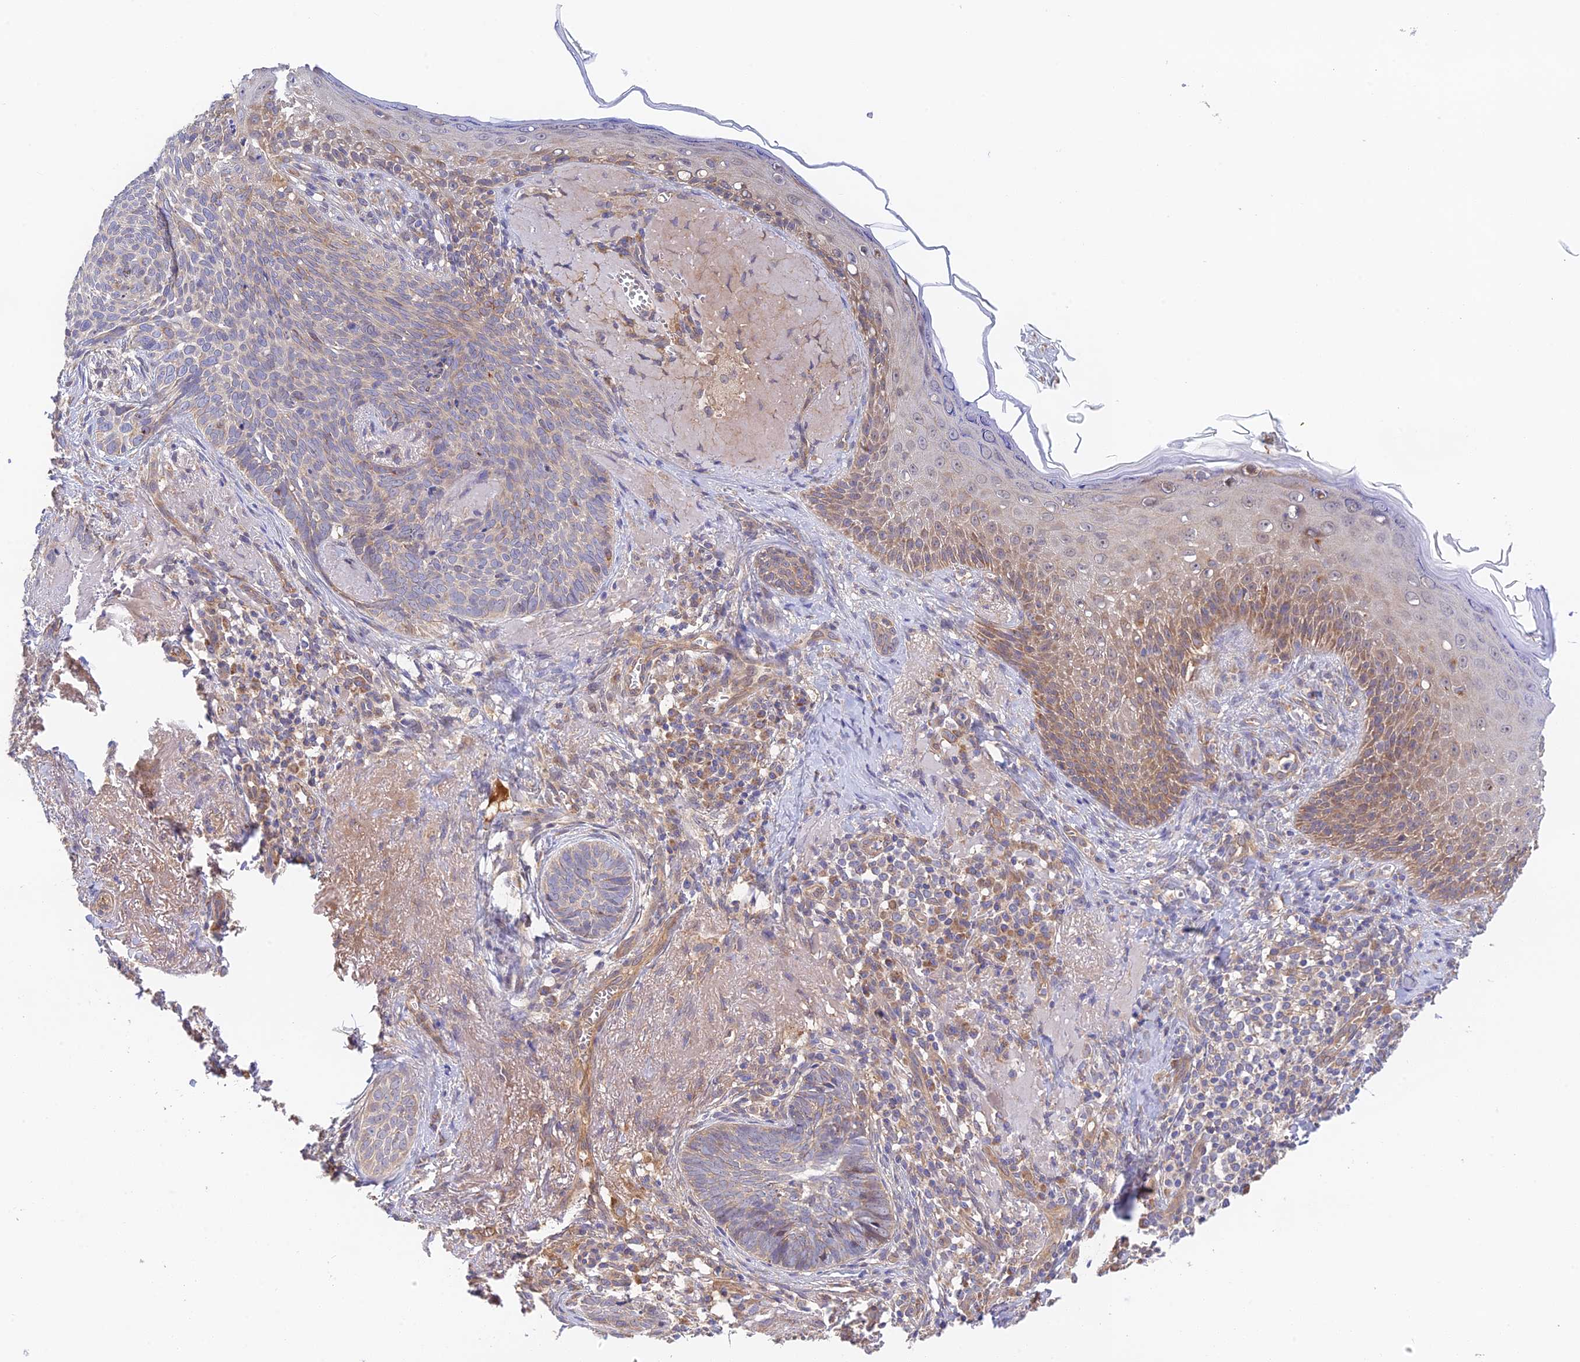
{"staining": {"intensity": "negative", "quantity": "none", "location": "none"}, "tissue": "skin cancer", "cell_type": "Tumor cells", "image_type": "cancer", "snomed": [{"axis": "morphology", "description": "Basal cell carcinoma"}, {"axis": "topography", "description": "Skin"}], "caption": "Immunohistochemistry histopathology image of neoplastic tissue: skin cancer (basal cell carcinoma) stained with DAB (3,3'-diaminobenzidine) exhibits no significant protein staining in tumor cells.", "gene": "RANBP6", "patient": {"sex": "female", "age": 76}}